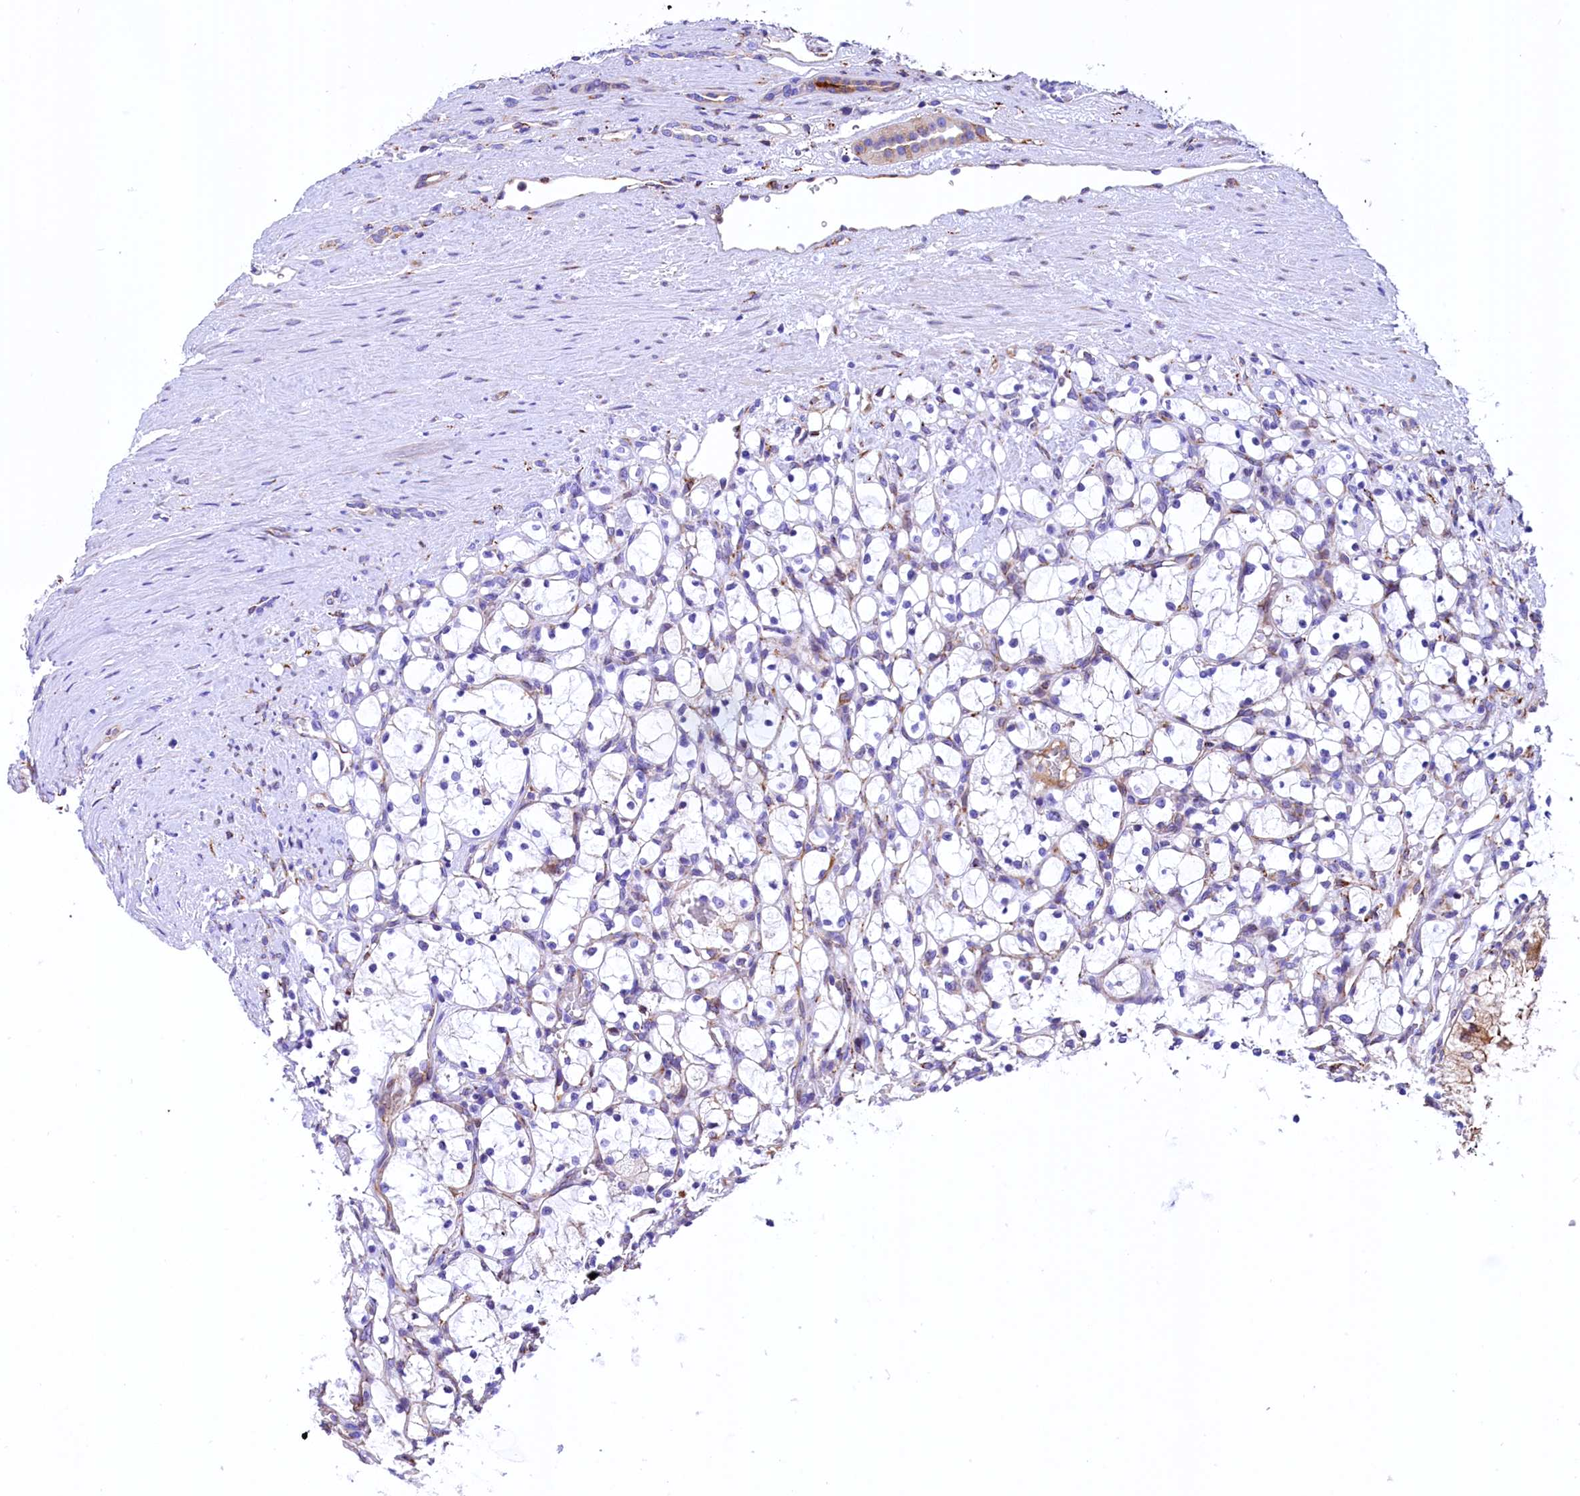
{"staining": {"intensity": "negative", "quantity": "none", "location": "none"}, "tissue": "renal cancer", "cell_type": "Tumor cells", "image_type": "cancer", "snomed": [{"axis": "morphology", "description": "Adenocarcinoma, NOS"}, {"axis": "topography", "description": "Kidney"}], "caption": "This is a histopathology image of immunohistochemistry (IHC) staining of renal cancer (adenocarcinoma), which shows no staining in tumor cells. (DAB (3,3'-diaminobenzidine) IHC visualized using brightfield microscopy, high magnification).", "gene": "CMTR2", "patient": {"sex": "female", "age": 69}}